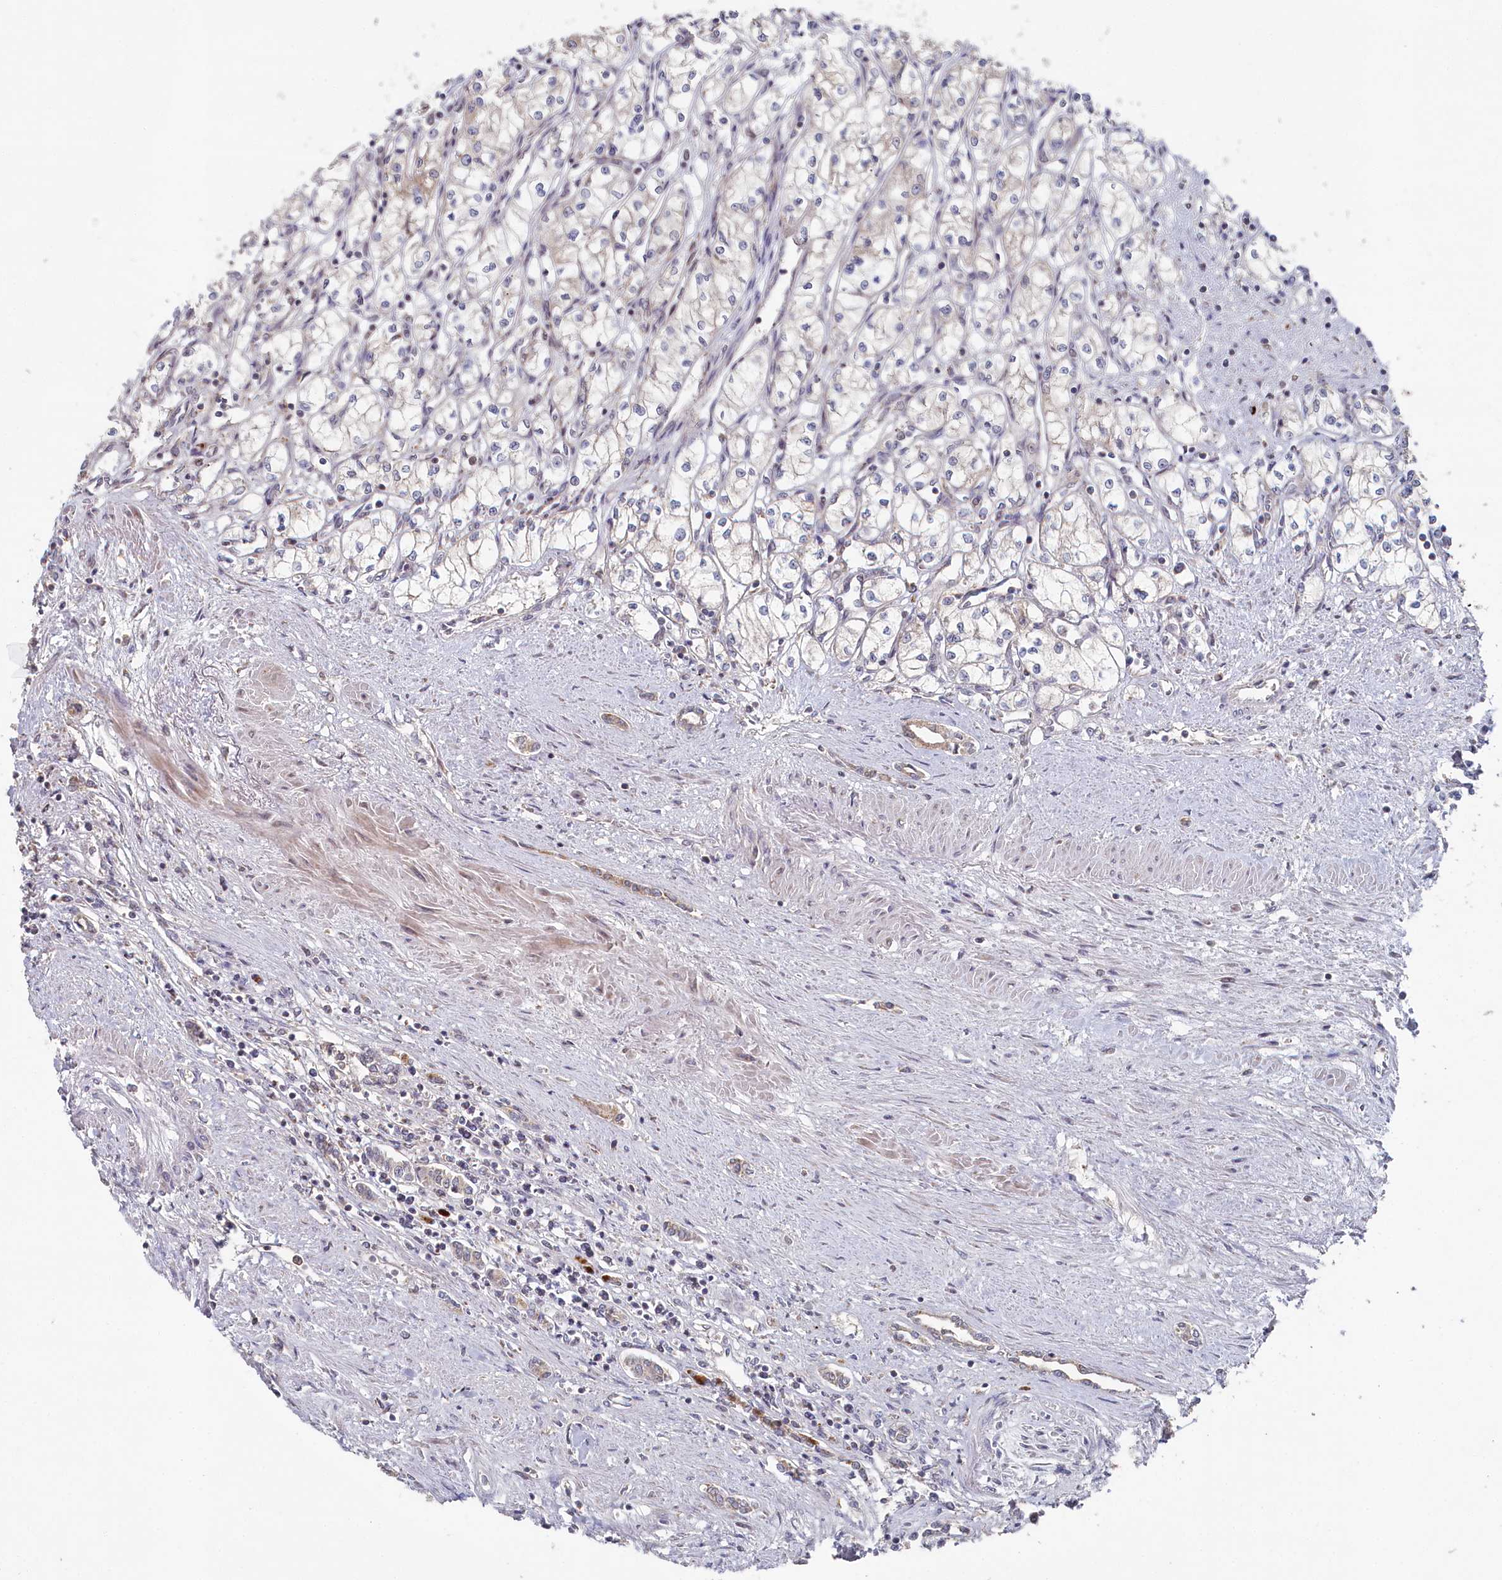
{"staining": {"intensity": "negative", "quantity": "none", "location": "none"}, "tissue": "renal cancer", "cell_type": "Tumor cells", "image_type": "cancer", "snomed": [{"axis": "morphology", "description": "Adenocarcinoma, NOS"}, {"axis": "topography", "description": "Kidney"}], "caption": "Histopathology image shows no protein expression in tumor cells of renal cancer (adenocarcinoma) tissue.", "gene": "WAPL", "patient": {"sex": "male", "age": 59}}